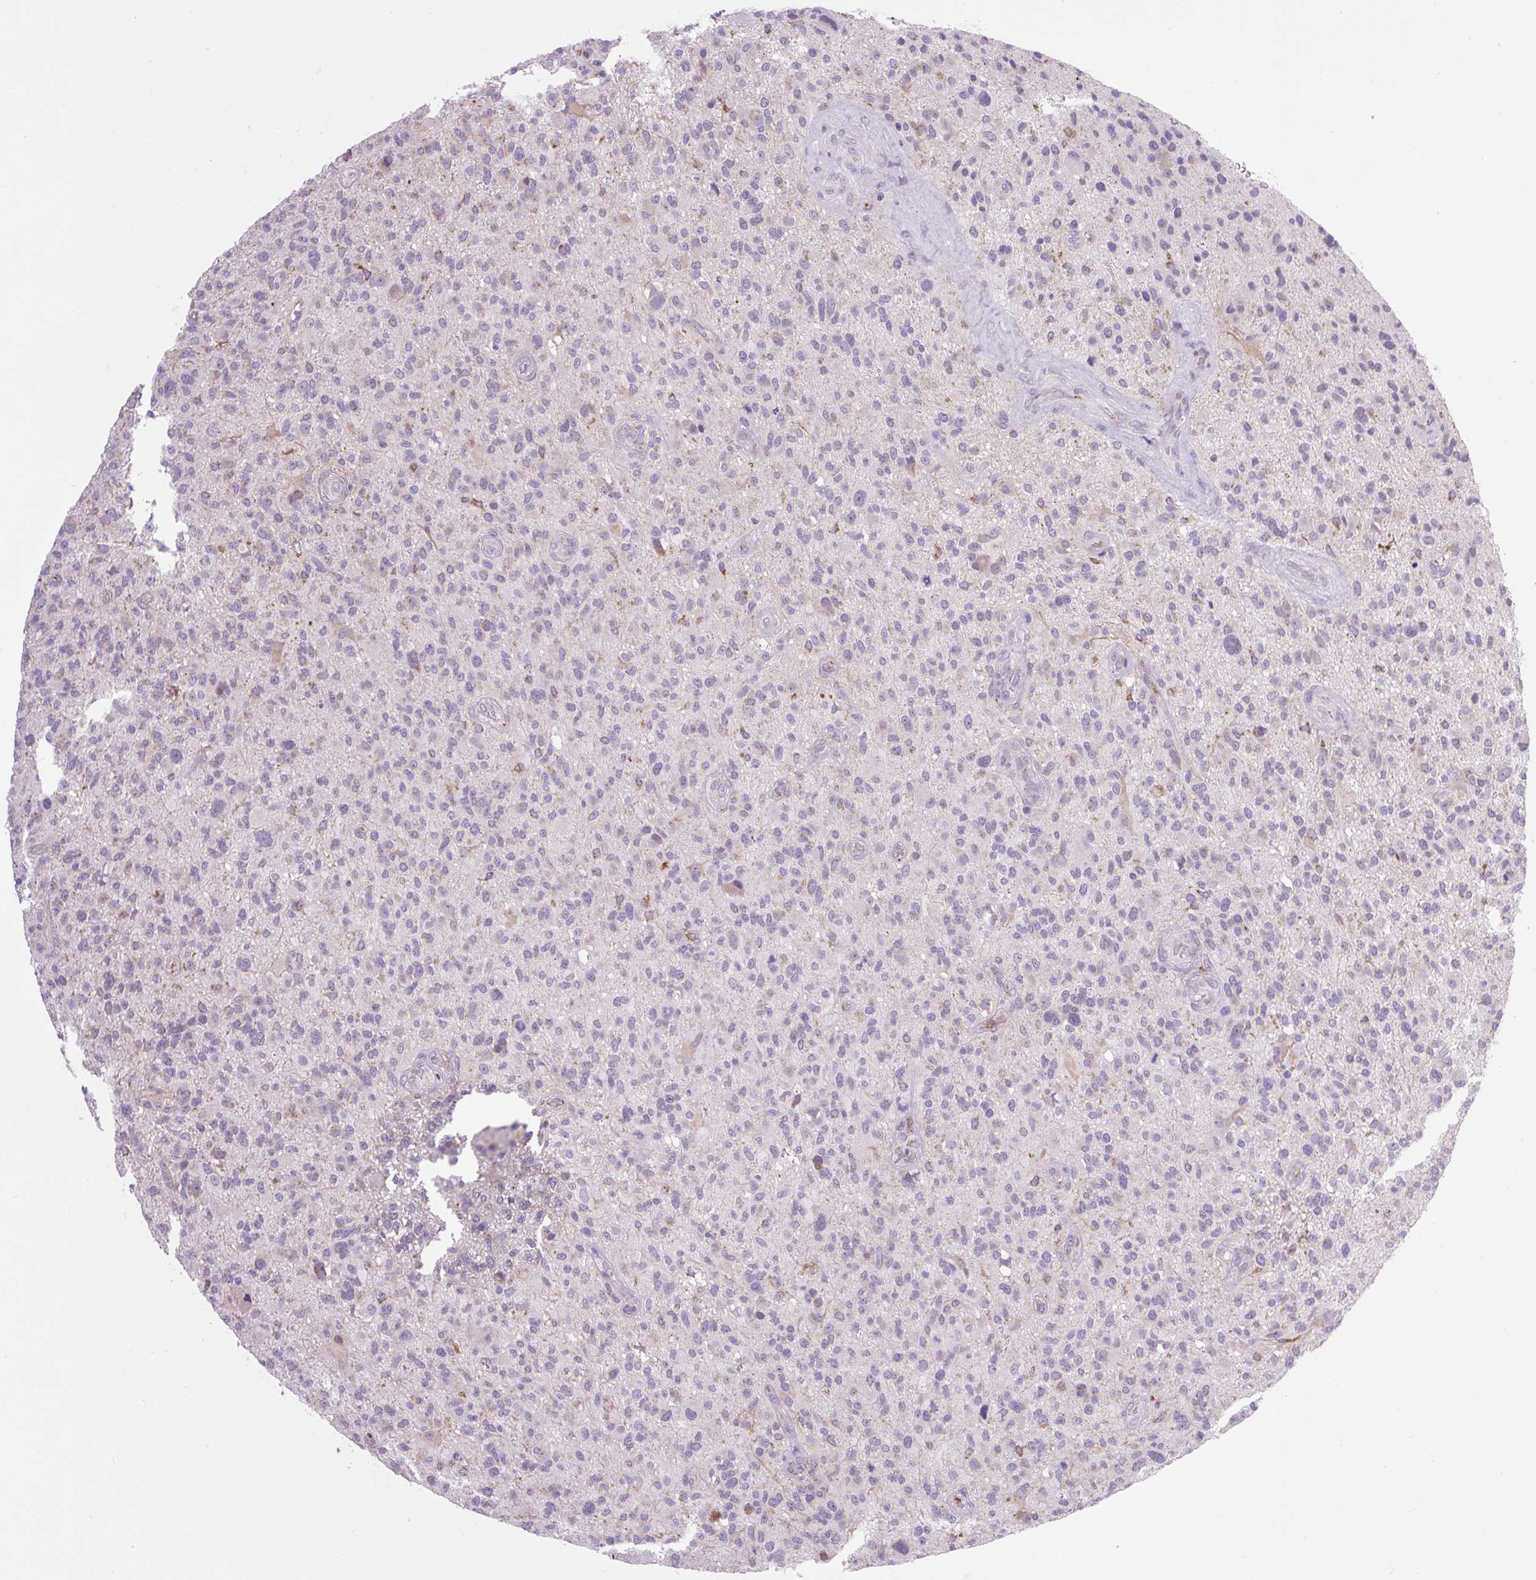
{"staining": {"intensity": "negative", "quantity": "none", "location": "none"}, "tissue": "glioma", "cell_type": "Tumor cells", "image_type": "cancer", "snomed": [{"axis": "morphology", "description": "Glioma, malignant, High grade"}, {"axis": "topography", "description": "Brain"}], "caption": "IHC of malignant high-grade glioma exhibits no expression in tumor cells.", "gene": "RNASE10", "patient": {"sex": "male", "age": 47}}